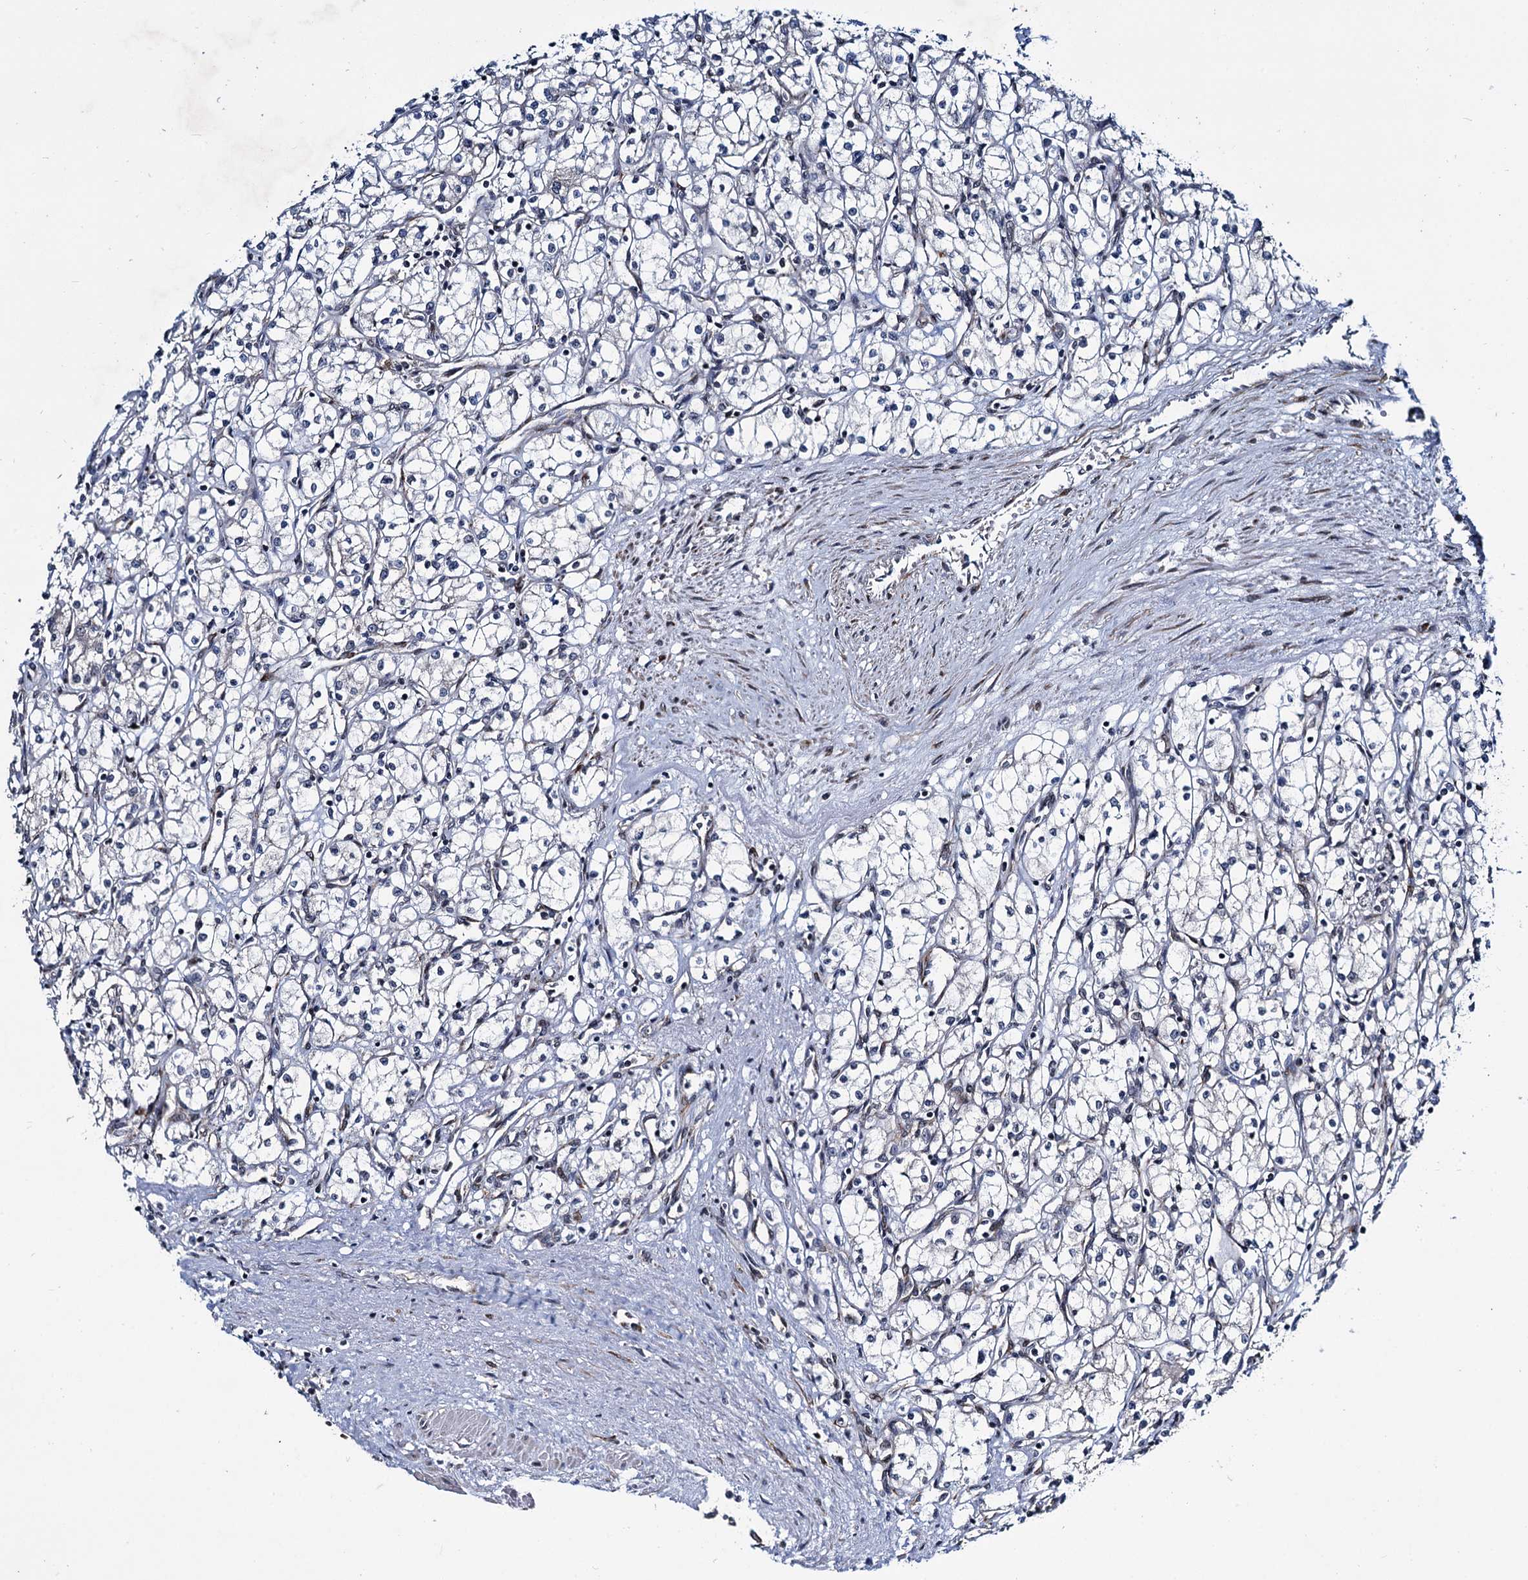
{"staining": {"intensity": "negative", "quantity": "none", "location": "none"}, "tissue": "renal cancer", "cell_type": "Tumor cells", "image_type": "cancer", "snomed": [{"axis": "morphology", "description": "Adenocarcinoma, NOS"}, {"axis": "topography", "description": "Kidney"}], "caption": "Immunohistochemical staining of renal cancer (adenocarcinoma) reveals no significant expression in tumor cells.", "gene": "ARHGAP42", "patient": {"sex": "male", "age": 59}}